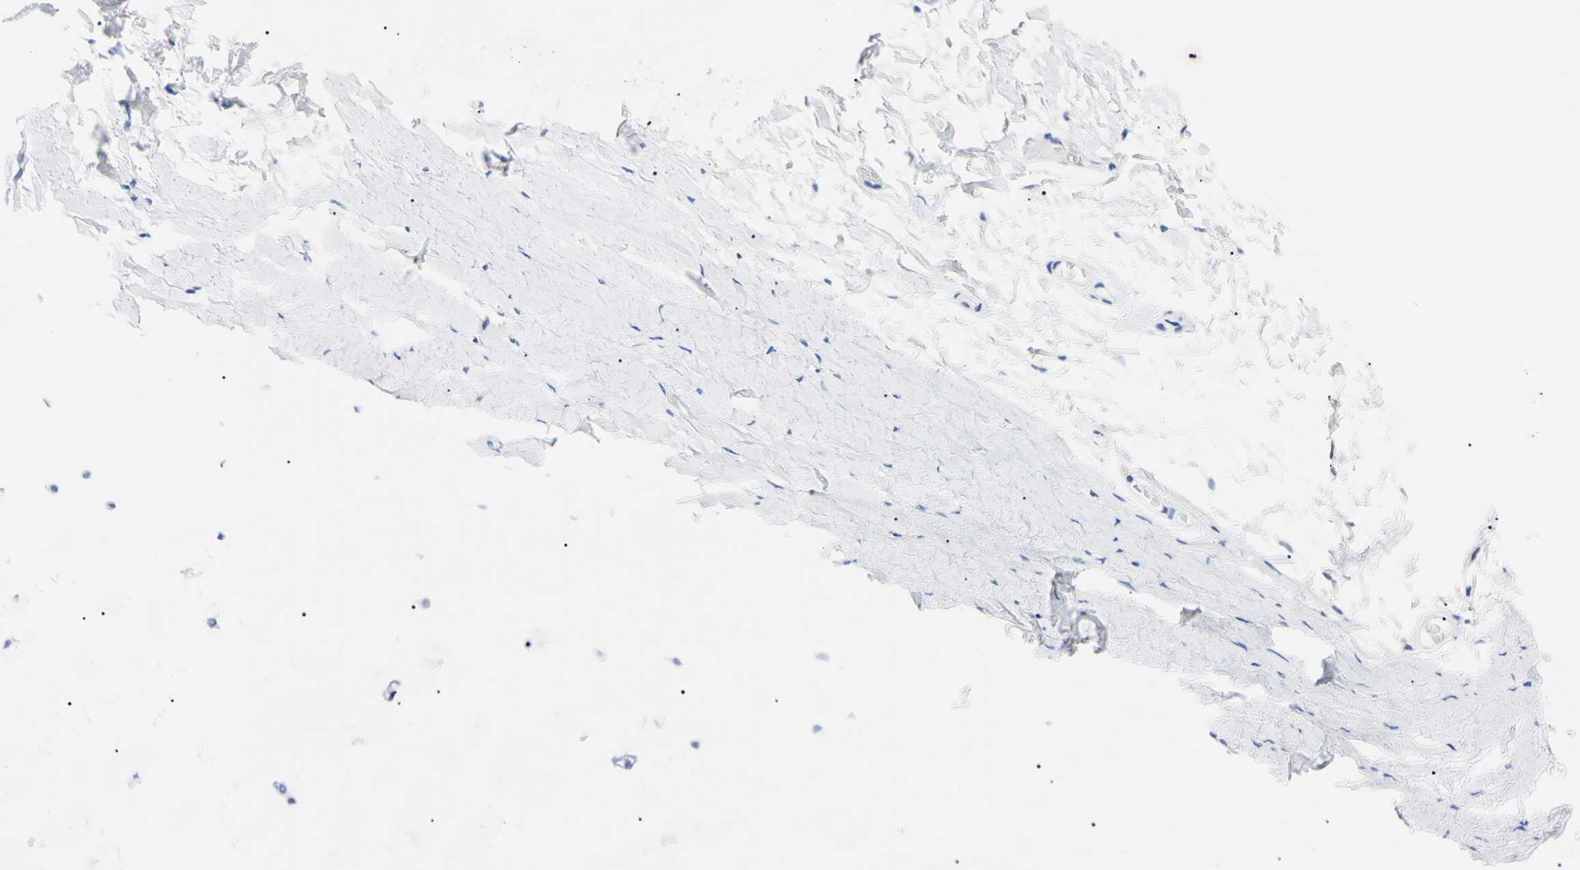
{"staining": {"intensity": "negative", "quantity": "none", "location": "none"}, "tissue": "adipose tissue", "cell_type": "Adipocytes", "image_type": "normal", "snomed": [{"axis": "morphology", "description": "Normal tissue, NOS"}, {"axis": "topography", "description": "Bronchus"}], "caption": "Unremarkable adipose tissue was stained to show a protein in brown. There is no significant positivity in adipocytes. (DAB immunohistochemistry (IHC), high magnification).", "gene": "NCF4", "patient": {"sex": "female", "age": 73}}